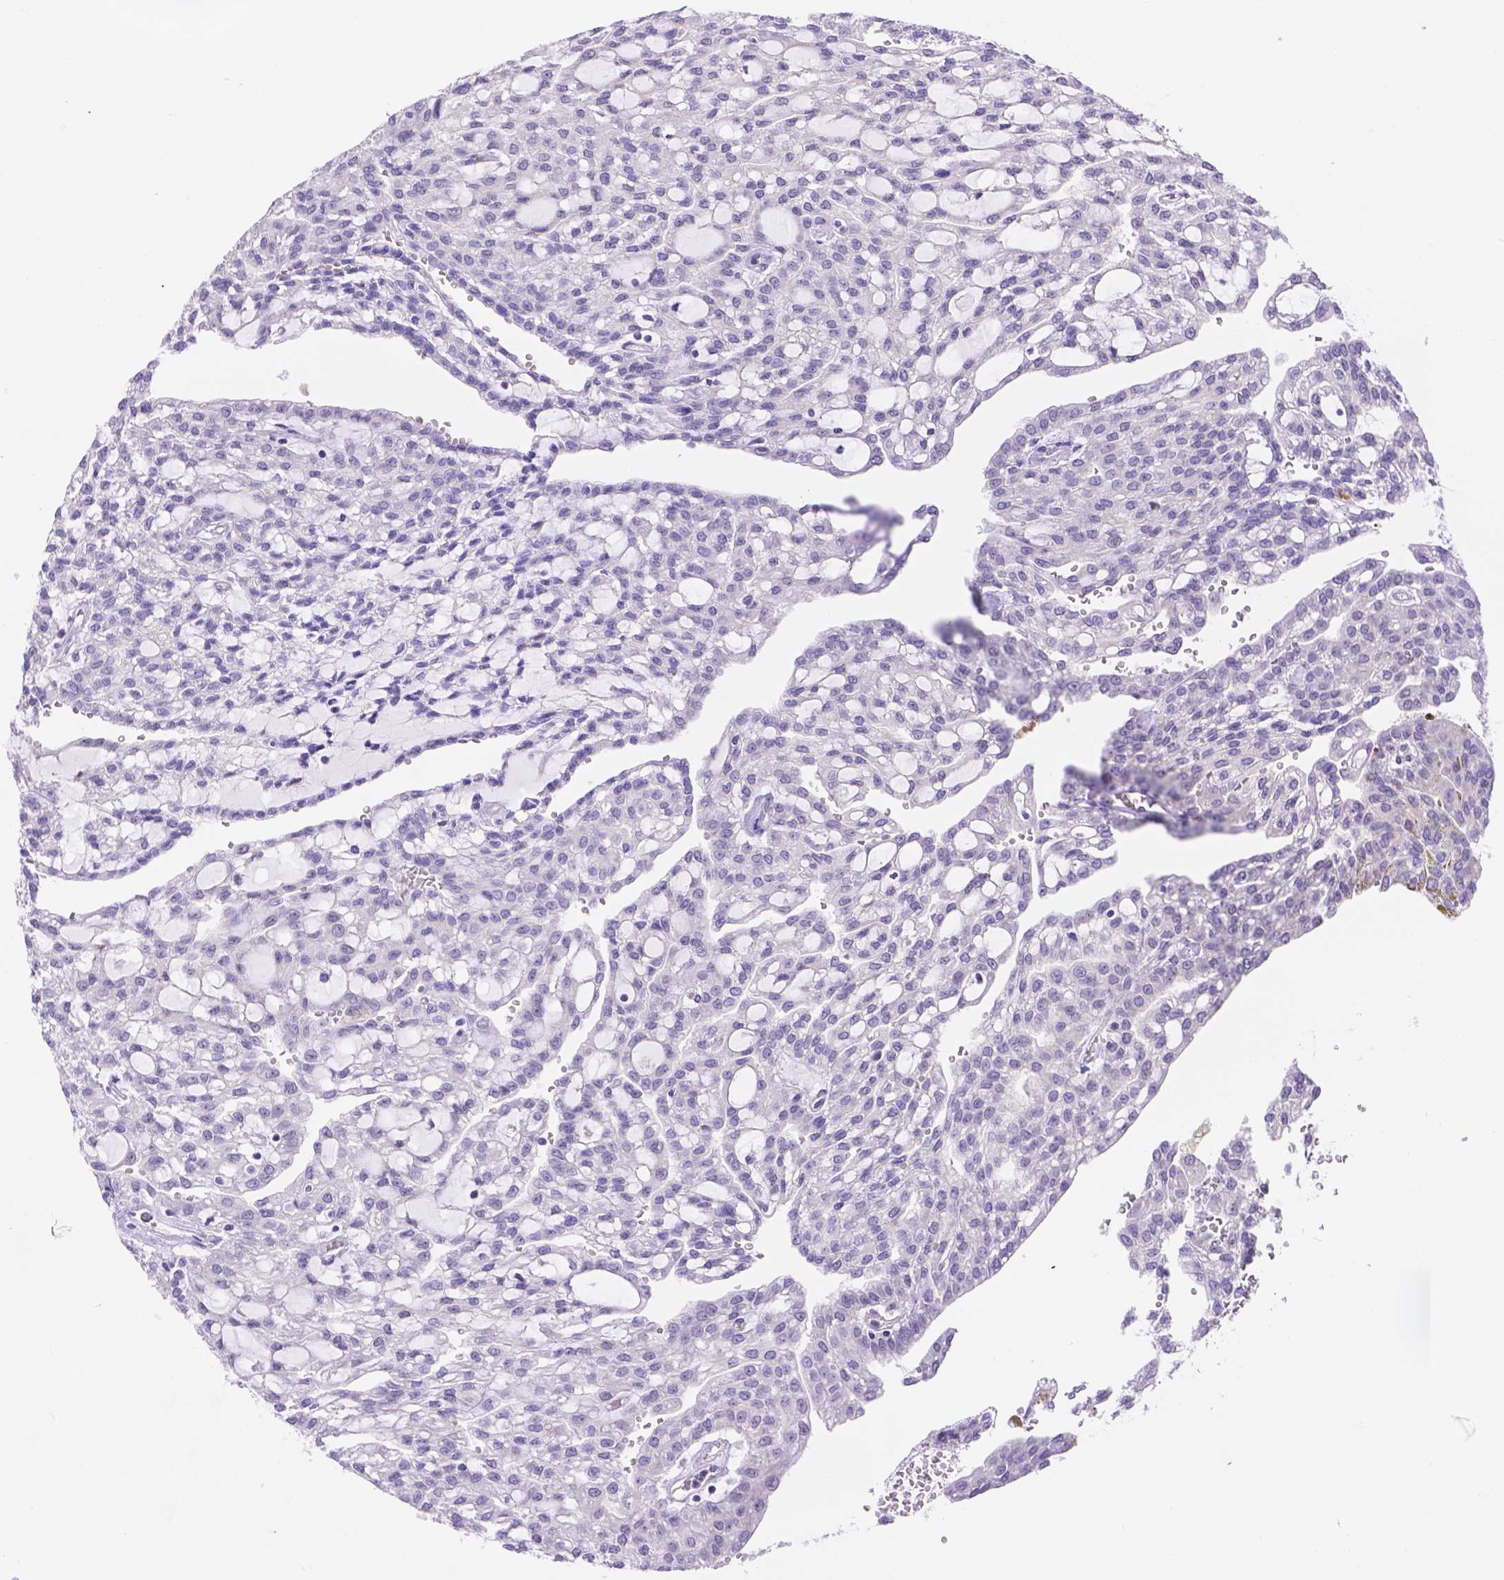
{"staining": {"intensity": "negative", "quantity": "none", "location": "none"}, "tissue": "renal cancer", "cell_type": "Tumor cells", "image_type": "cancer", "snomed": [{"axis": "morphology", "description": "Adenocarcinoma, NOS"}, {"axis": "topography", "description": "Kidney"}], "caption": "This is an immunohistochemistry (IHC) micrograph of renal cancer. There is no positivity in tumor cells.", "gene": "CD96", "patient": {"sex": "male", "age": 63}}